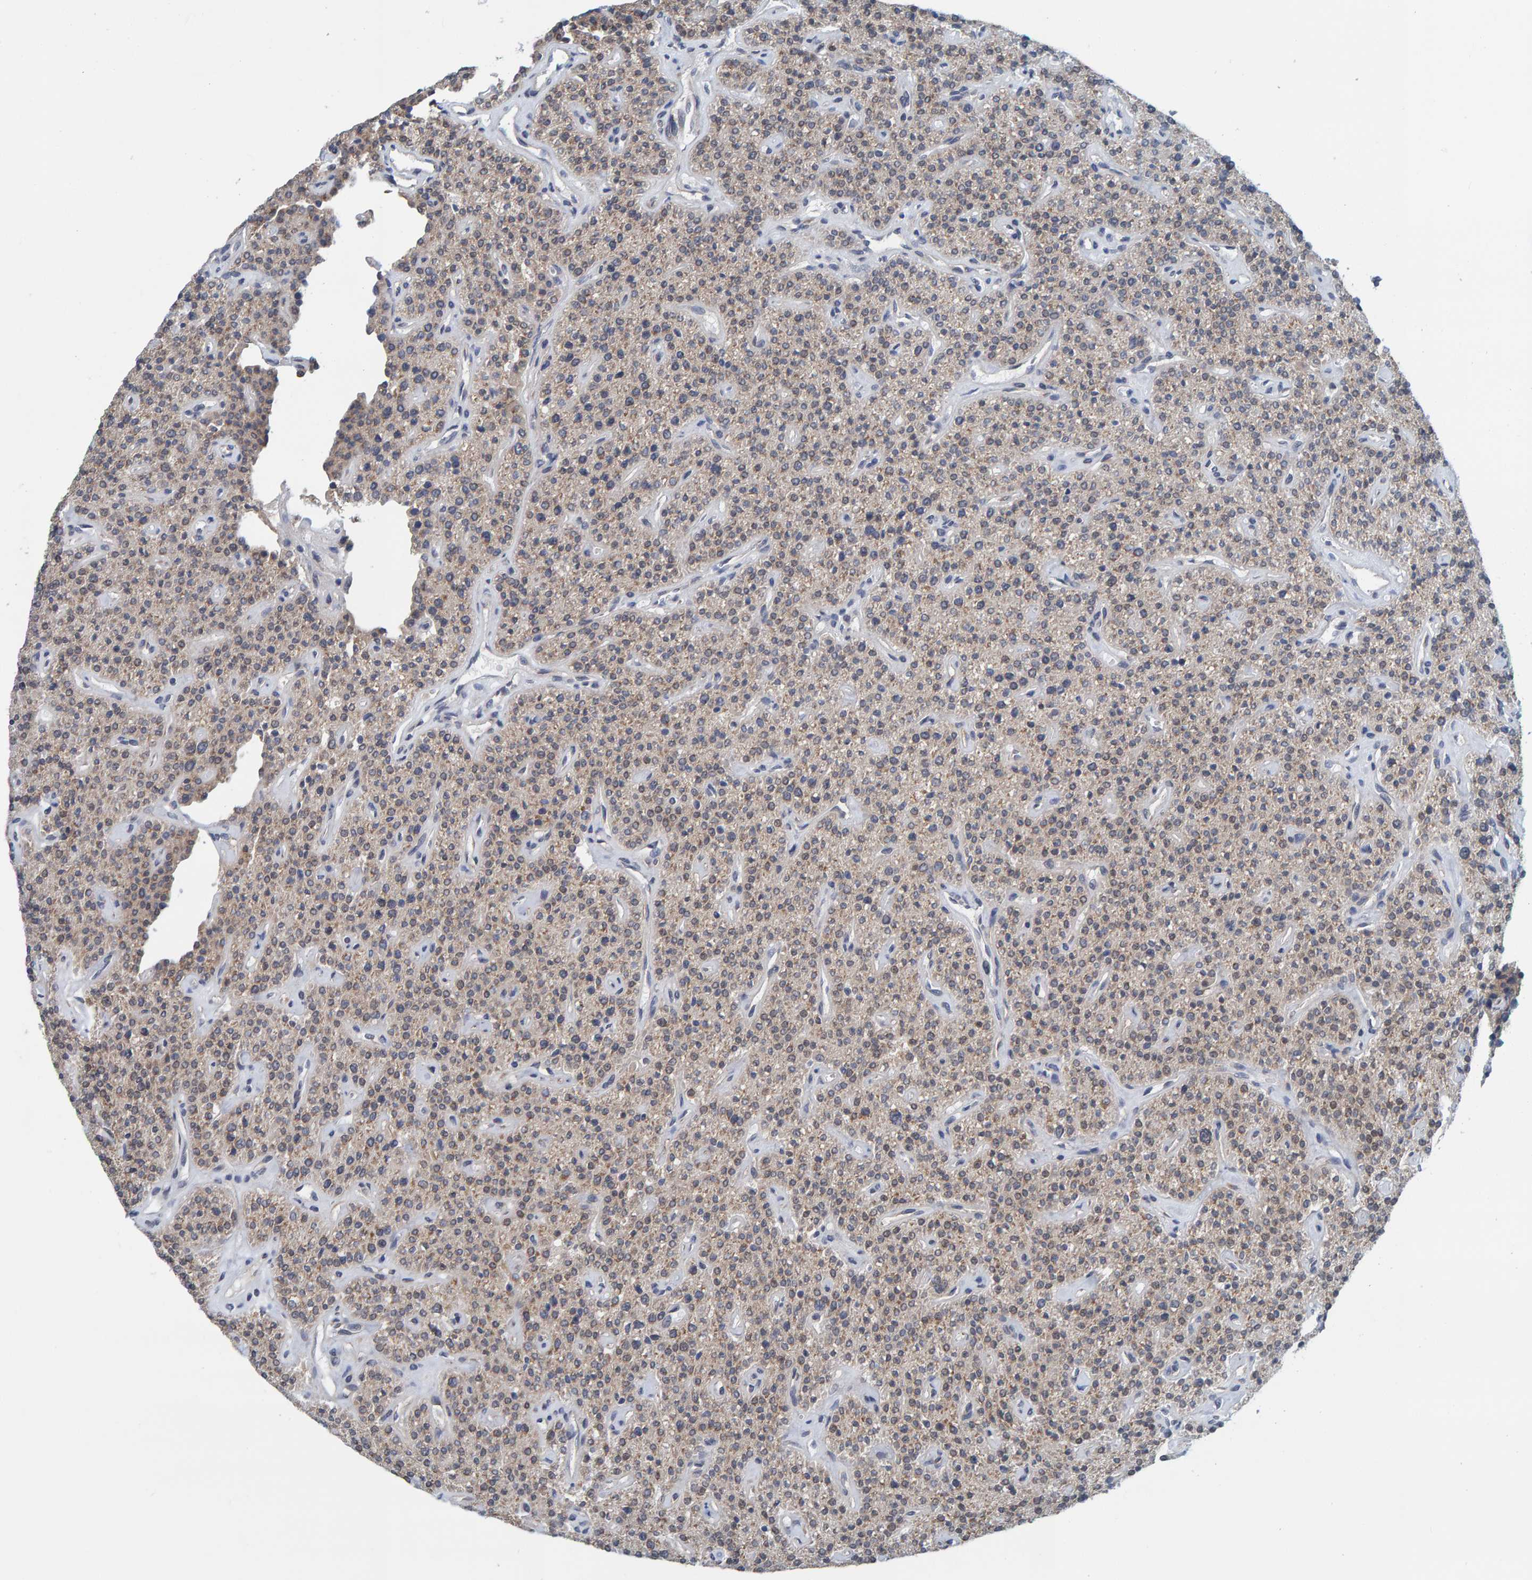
{"staining": {"intensity": "weak", "quantity": ">75%", "location": "cytoplasmic/membranous"}, "tissue": "parathyroid gland", "cell_type": "Glandular cells", "image_type": "normal", "snomed": [{"axis": "morphology", "description": "Normal tissue, NOS"}, {"axis": "topography", "description": "Parathyroid gland"}], "caption": "Brown immunohistochemical staining in benign human parathyroid gland demonstrates weak cytoplasmic/membranous staining in approximately >75% of glandular cells. (DAB (3,3'-diaminobenzidine) IHC with brightfield microscopy, high magnification).", "gene": "SCRN2", "patient": {"sex": "male", "age": 46}}